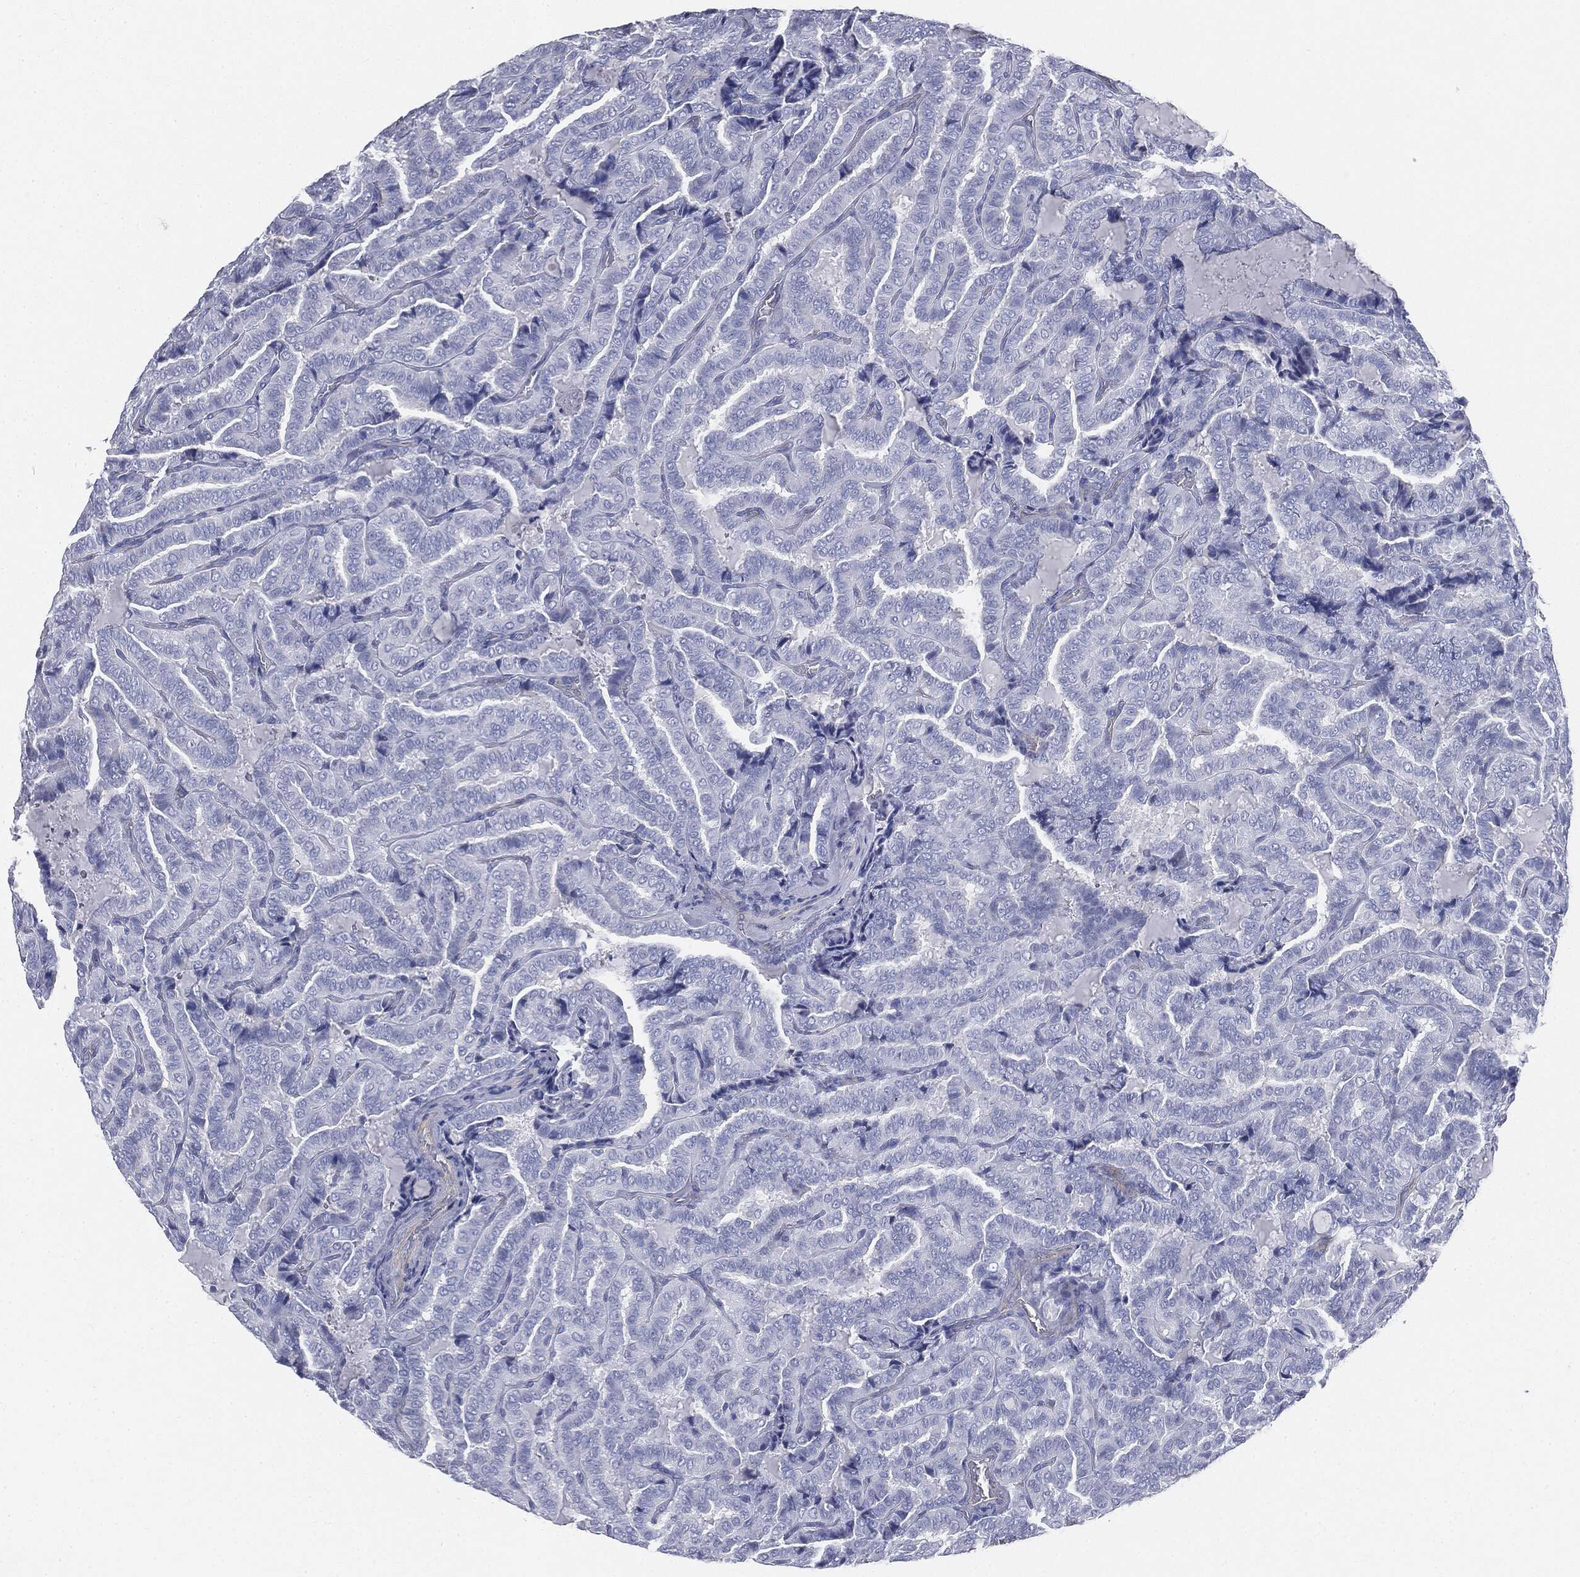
{"staining": {"intensity": "negative", "quantity": "none", "location": "none"}, "tissue": "thyroid cancer", "cell_type": "Tumor cells", "image_type": "cancer", "snomed": [{"axis": "morphology", "description": "Papillary adenocarcinoma, NOS"}, {"axis": "topography", "description": "Thyroid gland"}], "caption": "Human thyroid cancer (papillary adenocarcinoma) stained for a protein using immunohistochemistry shows no staining in tumor cells.", "gene": "MUC5AC", "patient": {"sex": "female", "age": 39}}